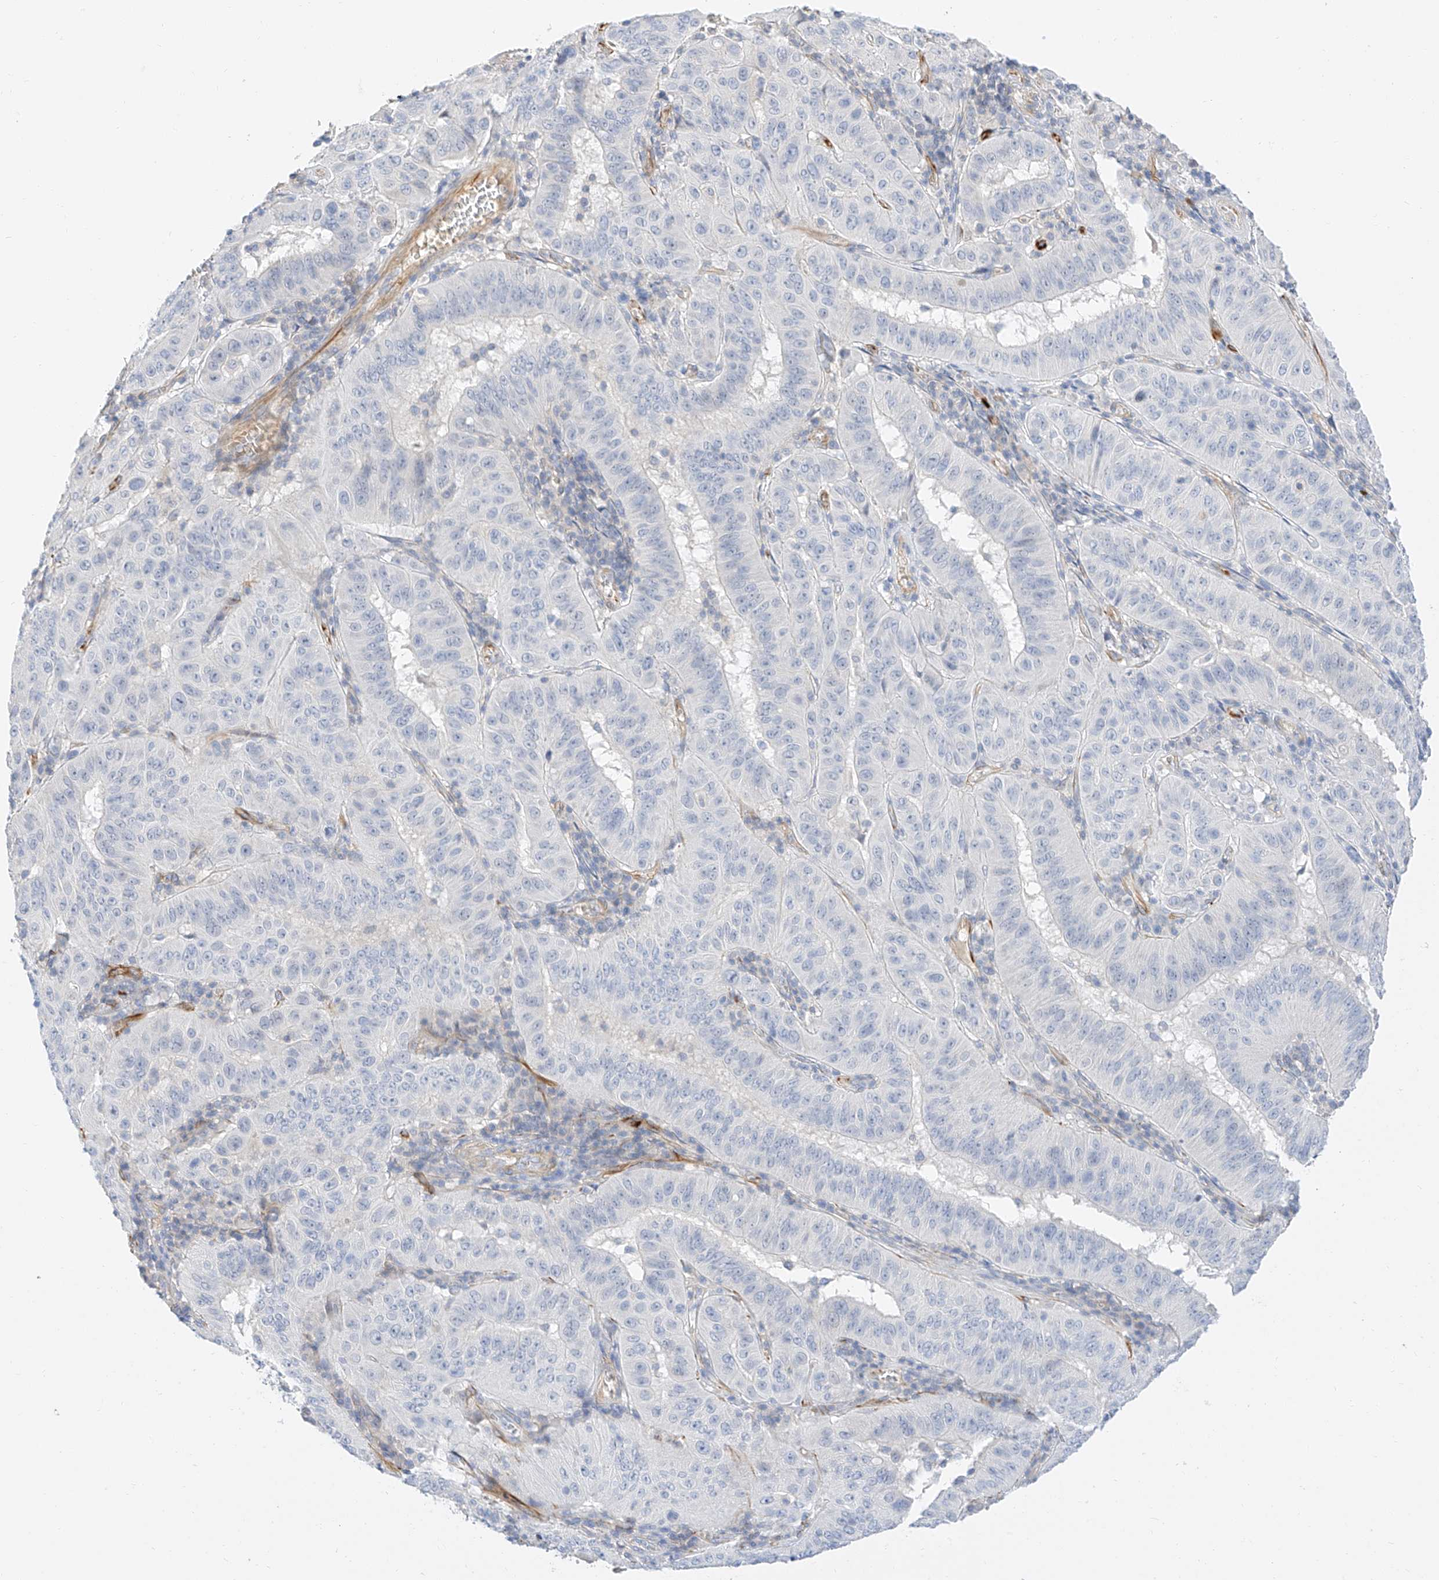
{"staining": {"intensity": "negative", "quantity": "none", "location": "none"}, "tissue": "pancreatic cancer", "cell_type": "Tumor cells", "image_type": "cancer", "snomed": [{"axis": "morphology", "description": "Adenocarcinoma, NOS"}, {"axis": "topography", "description": "Pancreas"}], "caption": "A micrograph of human pancreatic cancer (adenocarcinoma) is negative for staining in tumor cells.", "gene": "CDCP2", "patient": {"sex": "male", "age": 63}}